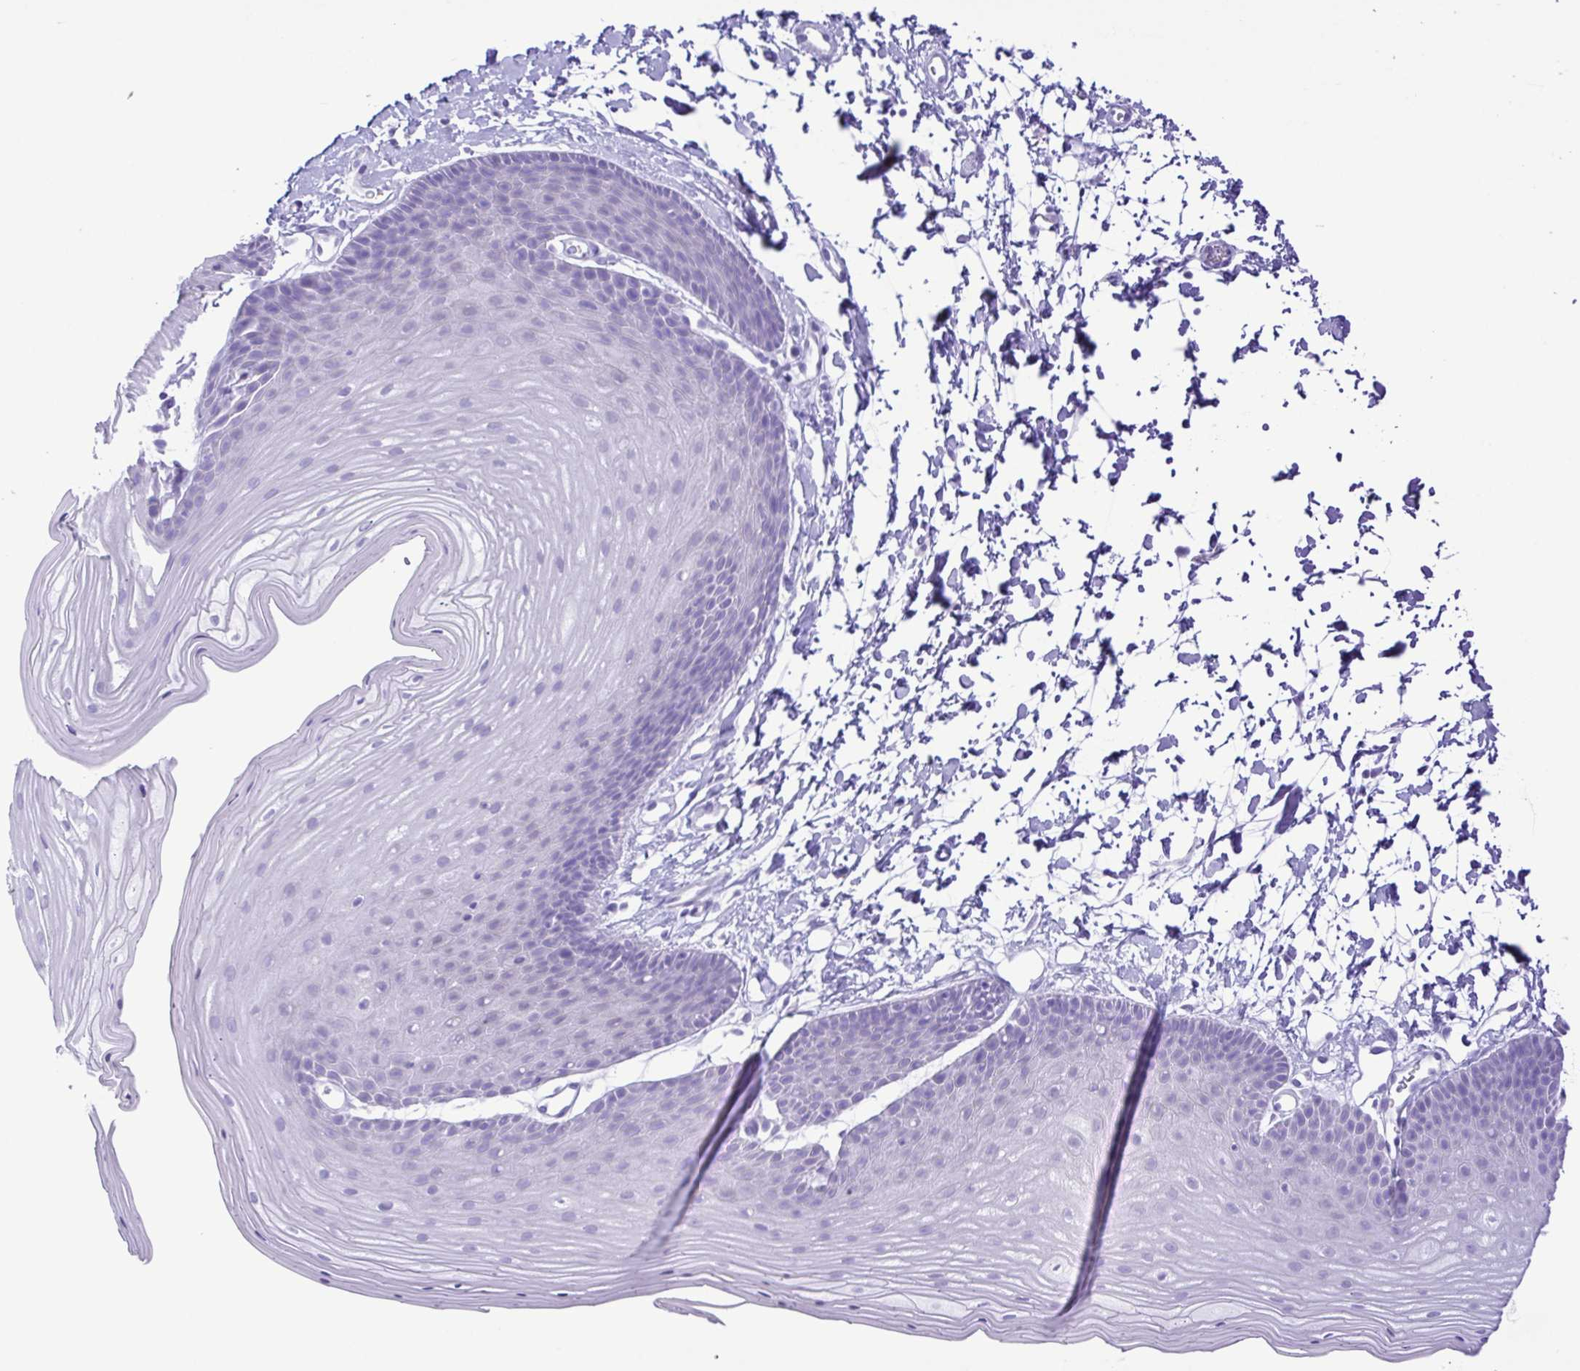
{"staining": {"intensity": "strong", "quantity": "<25%", "location": "nuclear"}, "tissue": "skin", "cell_type": "Epidermal cells", "image_type": "normal", "snomed": [{"axis": "morphology", "description": "Normal tissue, NOS"}, {"axis": "topography", "description": "Anal"}], "caption": "Immunohistochemistry (IHC) (DAB (3,3'-diaminobenzidine)) staining of benign skin shows strong nuclear protein staining in approximately <25% of epidermal cells. (DAB (3,3'-diaminobenzidine) IHC, brown staining for protein, blue staining for nuclei).", "gene": "CASP14", "patient": {"sex": "male", "age": 53}}